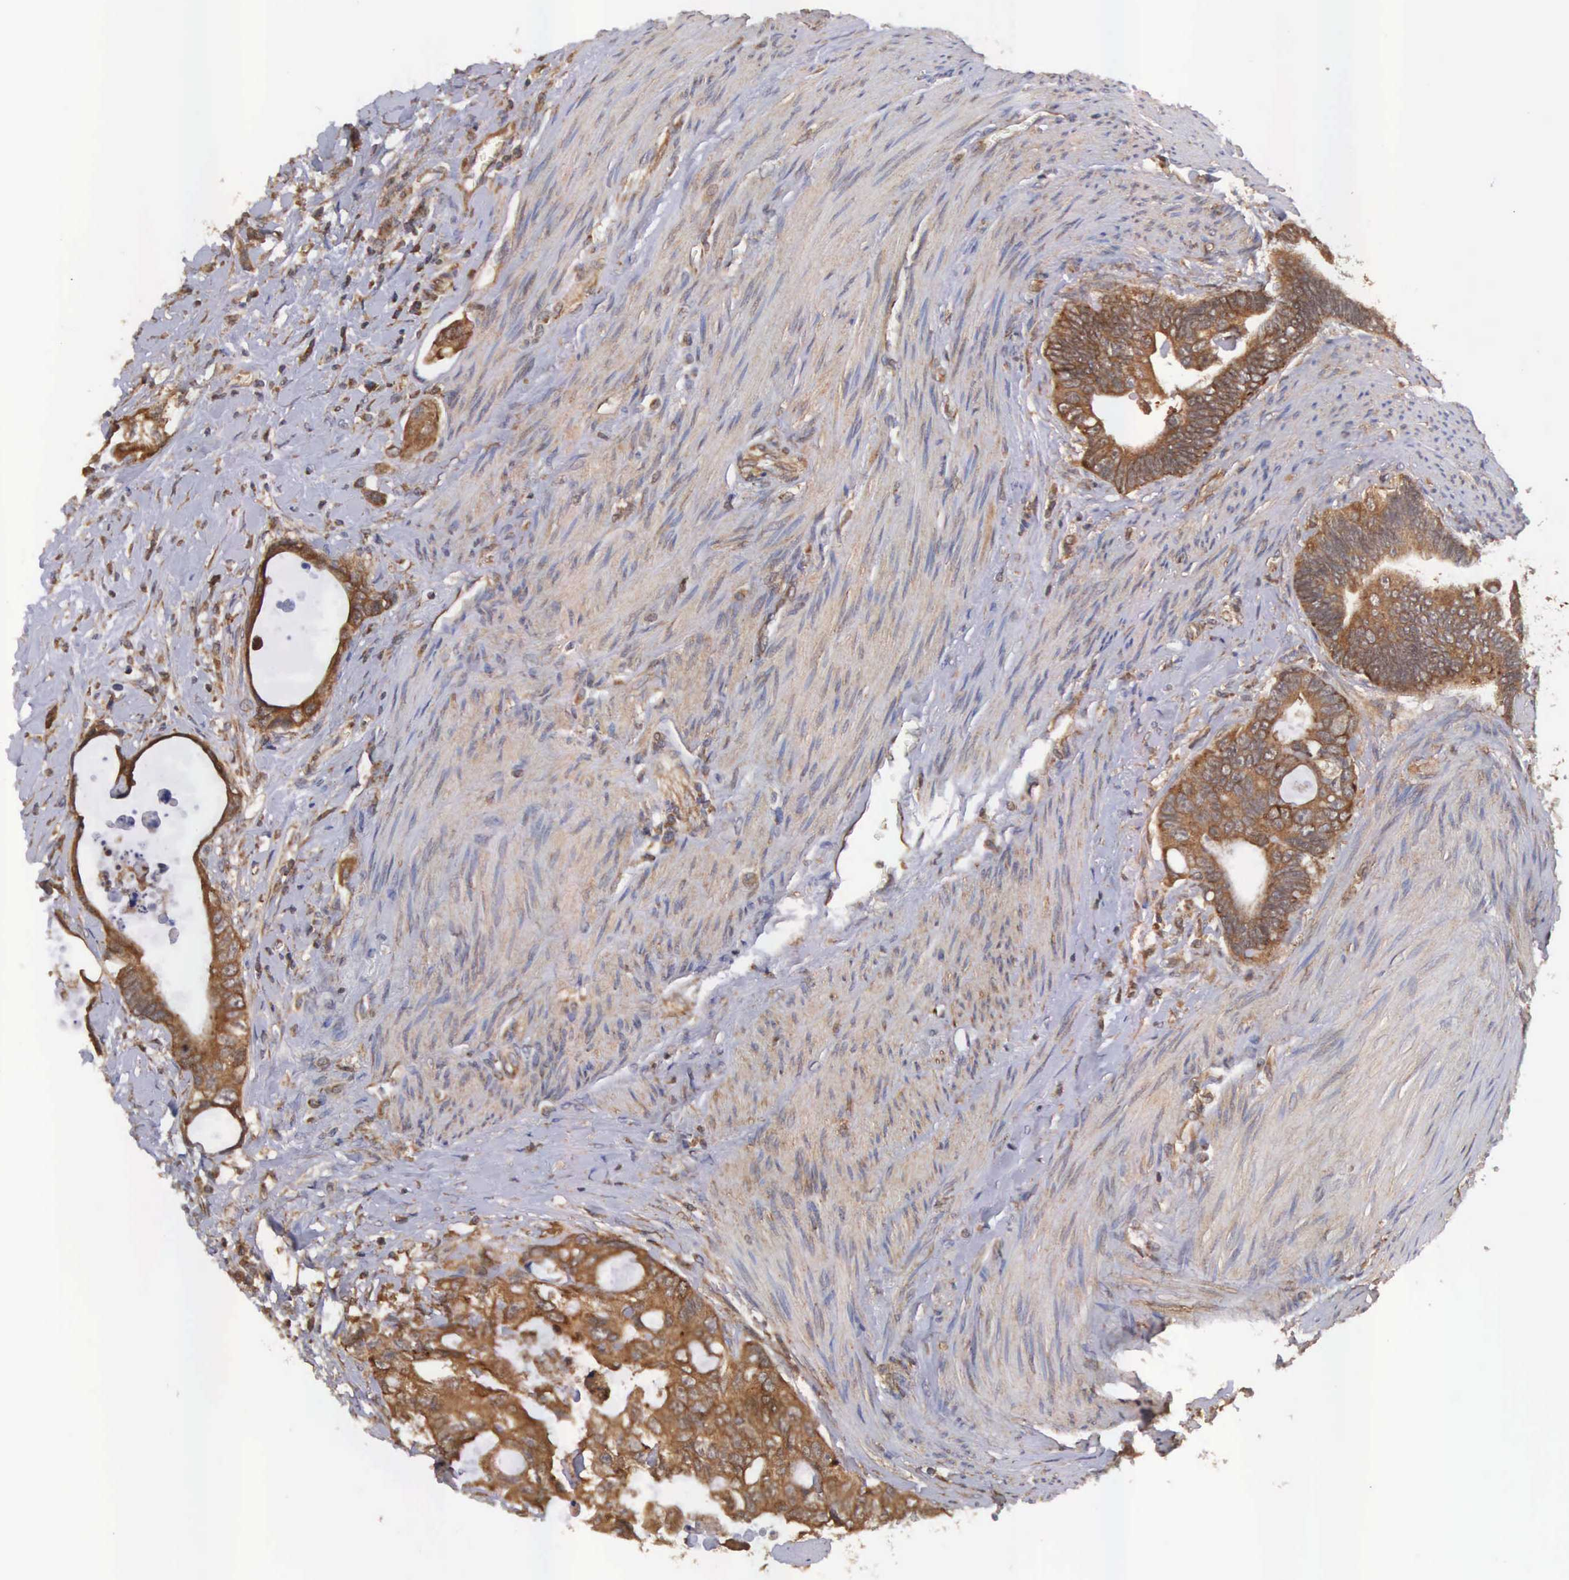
{"staining": {"intensity": "strong", "quantity": ">75%", "location": "cytoplasmic/membranous"}, "tissue": "colorectal cancer", "cell_type": "Tumor cells", "image_type": "cancer", "snomed": [{"axis": "morphology", "description": "Adenocarcinoma, NOS"}, {"axis": "topography", "description": "Rectum"}], "caption": "Protein expression analysis of colorectal cancer (adenocarcinoma) displays strong cytoplasmic/membranous staining in approximately >75% of tumor cells. The staining is performed using DAB (3,3'-diaminobenzidine) brown chromogen to label protein expression. The nuclei are counter-stained blue using hematoxylin.", "gene": "DHRS1", "patient": {"sex": "female", "age": 57}}